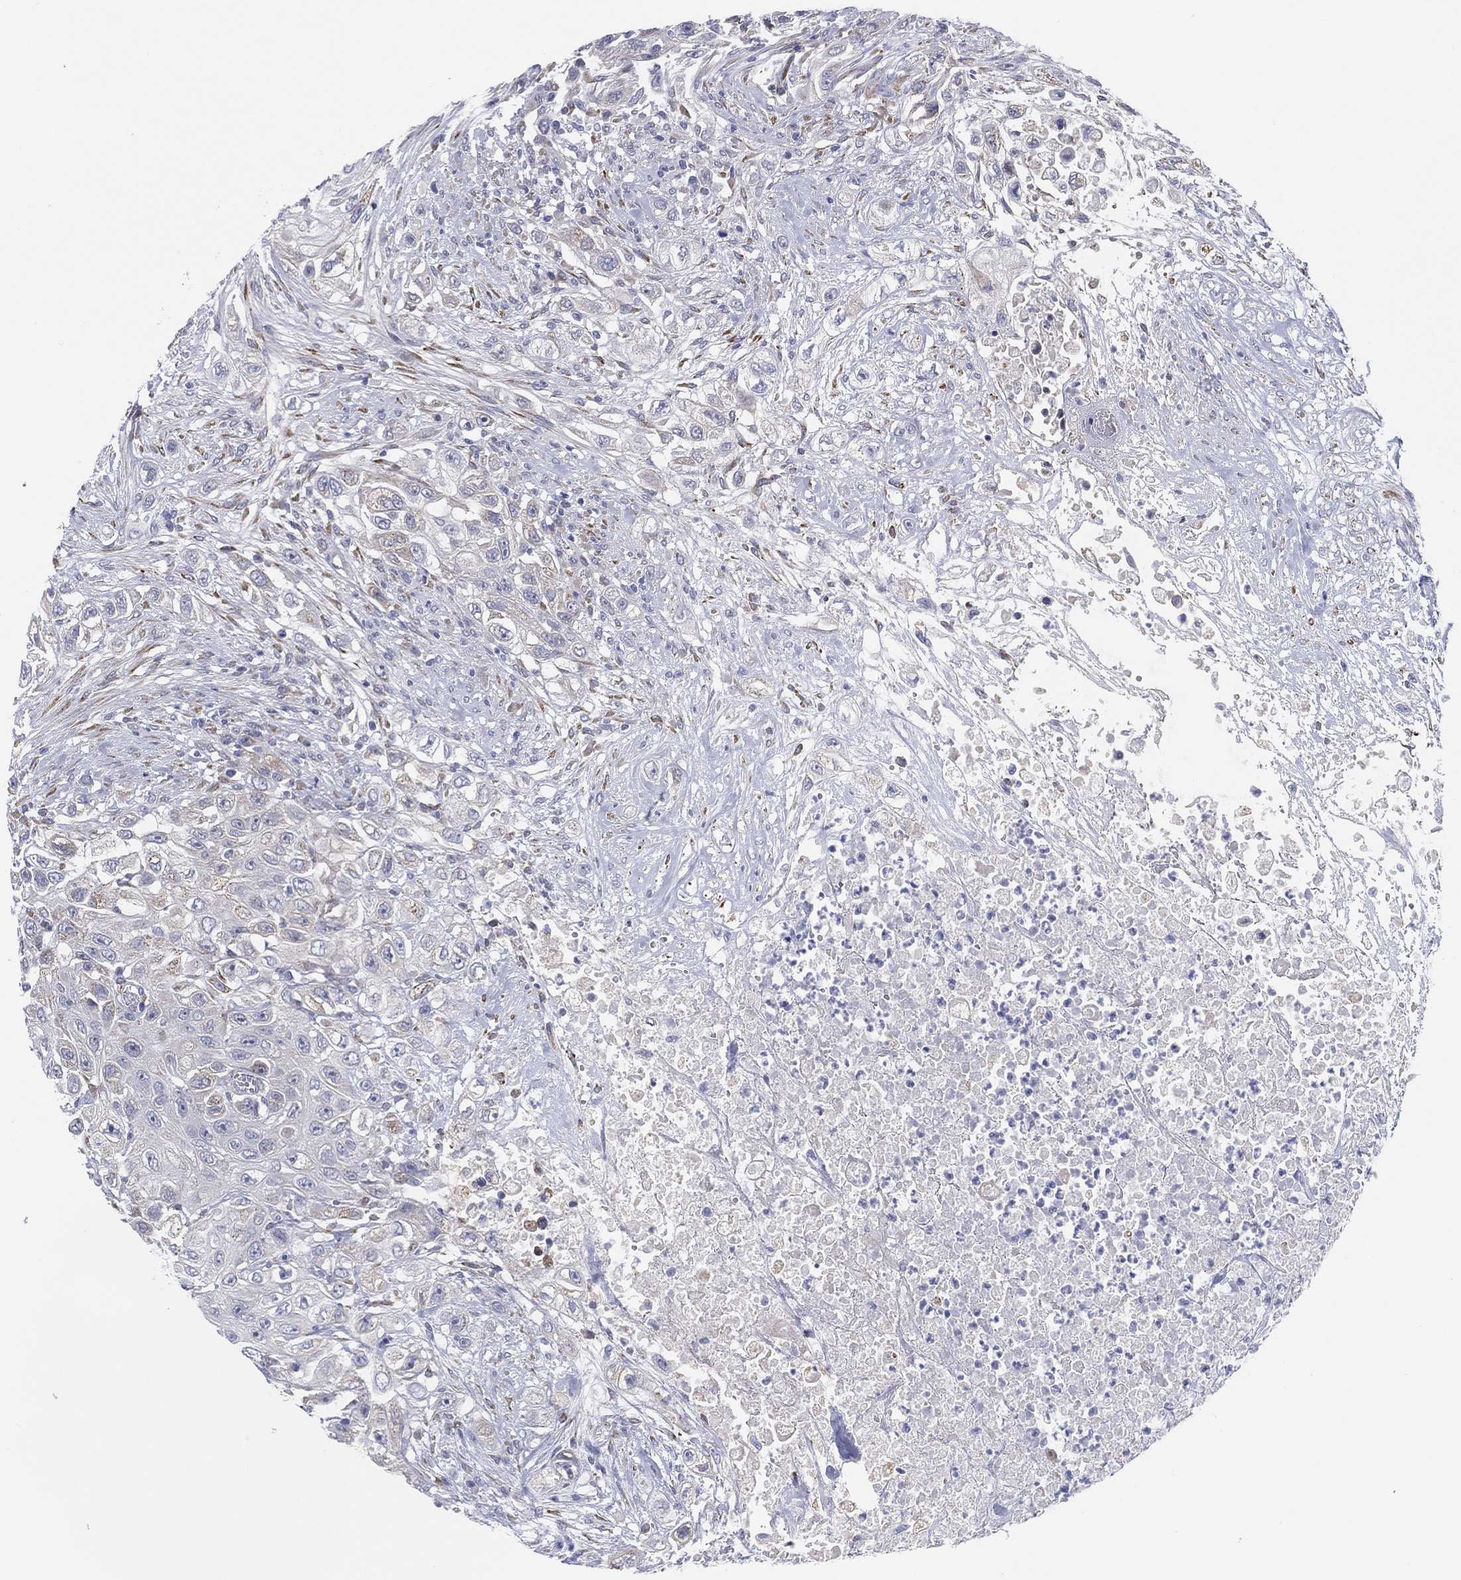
{"staining": {"intensity": "weak", "quantity": "<25%", "location": "cytoplasmic/membranous"}, "tissue": "urothelial cancer", "cell_type": "Tumor cells", "image_type": "cancer", "snomed": [{"axis": "morphology", "description": "Urothelial carcinoma, High grade"}, {"axis": "topography", "description": "Urinary bladder"}], "caption": "Tumor cells are negative for brown protein staining in urothelial cancer.", "gene": "MLF1", "patient": {"sex": "female", "age": 56}}